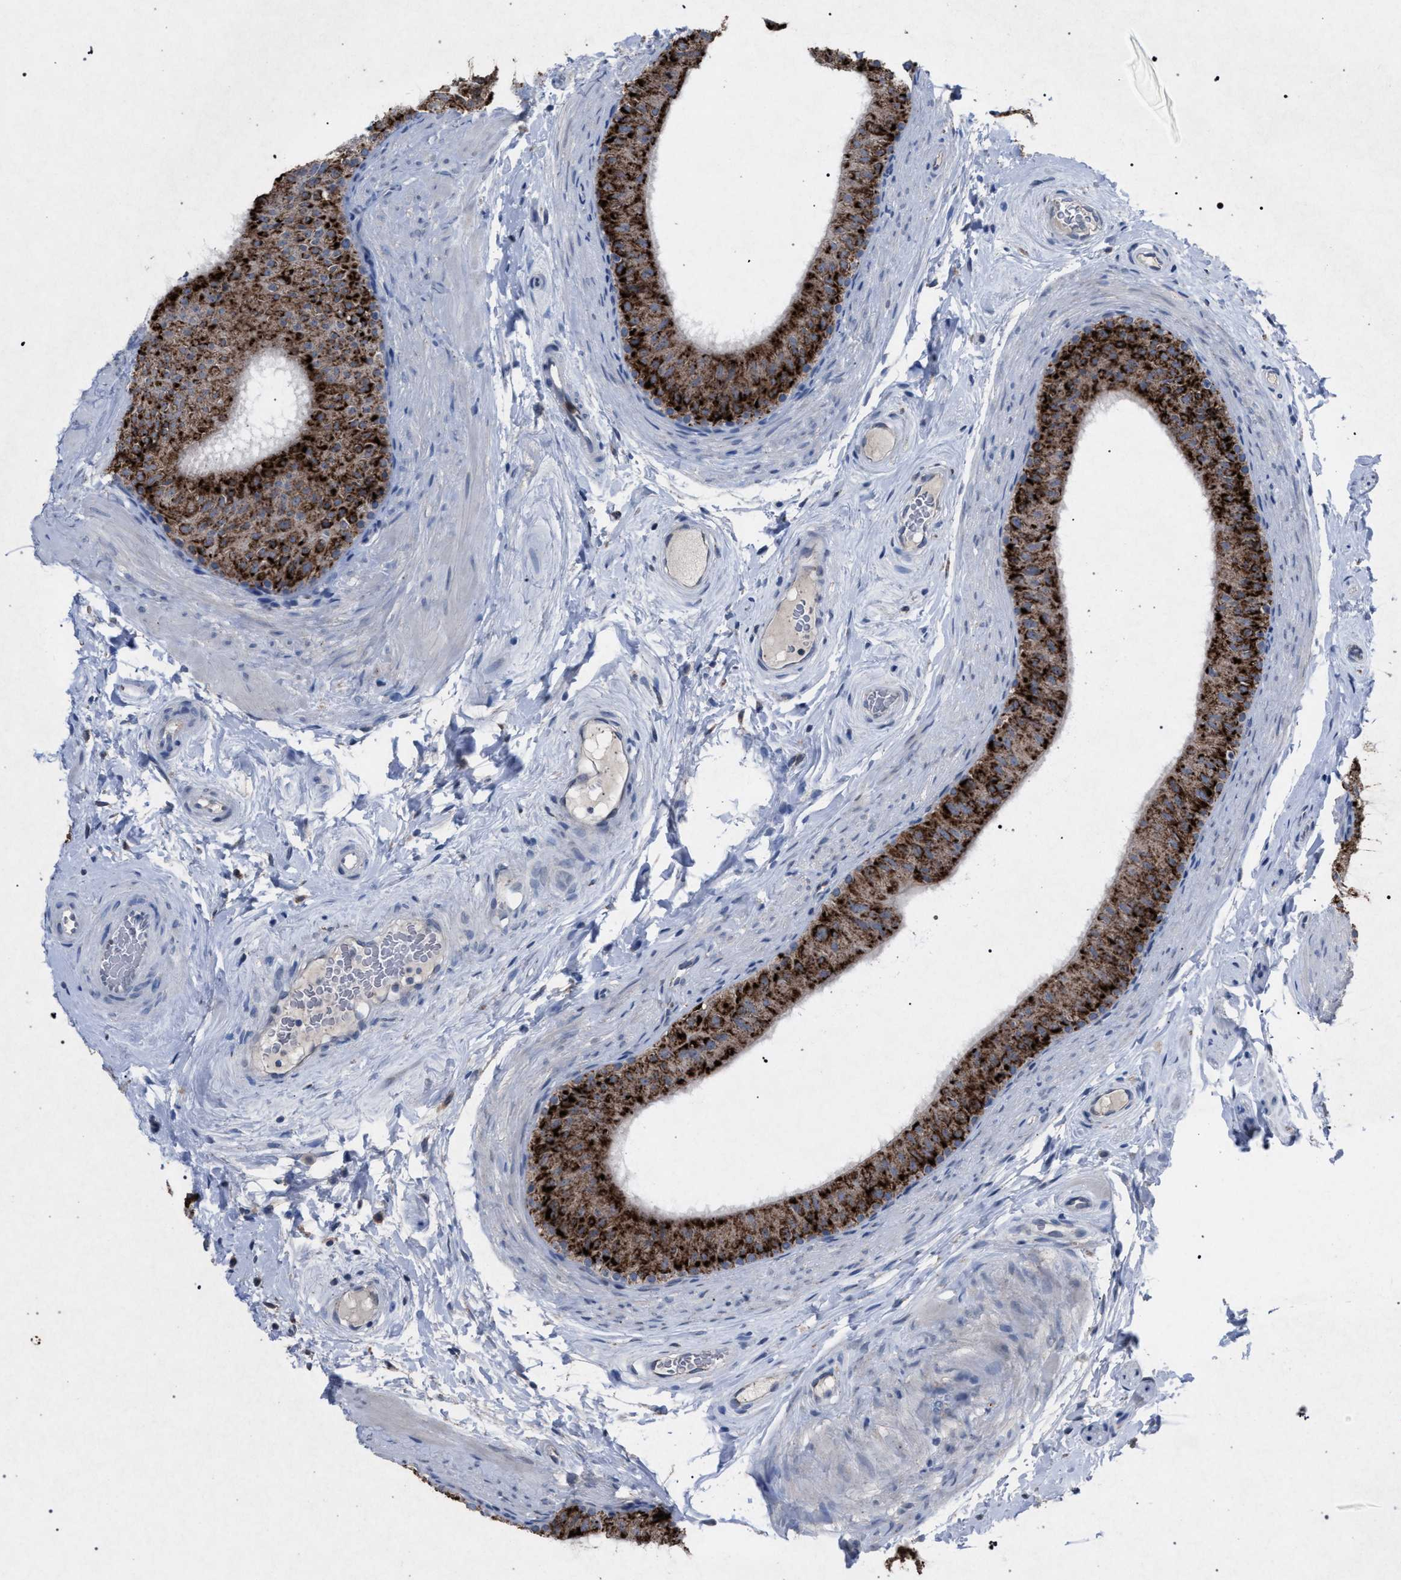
{"staining": {"intensity": "strong", "quantity": ">75%", "location": "cytoplasmic/membranous"}, "tissue": "epididymis", "cell_type": "Glandular cells", "image_type": "normal", "snomed": [{"axis": "morphology", "description": "Normal tissue, NOS"}, {"axis": "topography", "description": "Epididymis"}], "caption": "Immunohistochemistry of normal epididymis exhibits high levels of strong cytoplasmic/membranous staining in about >75% of glandular cells.", "gene": "HSD17B4", "patient": {"sex": "male", "age": 34}}